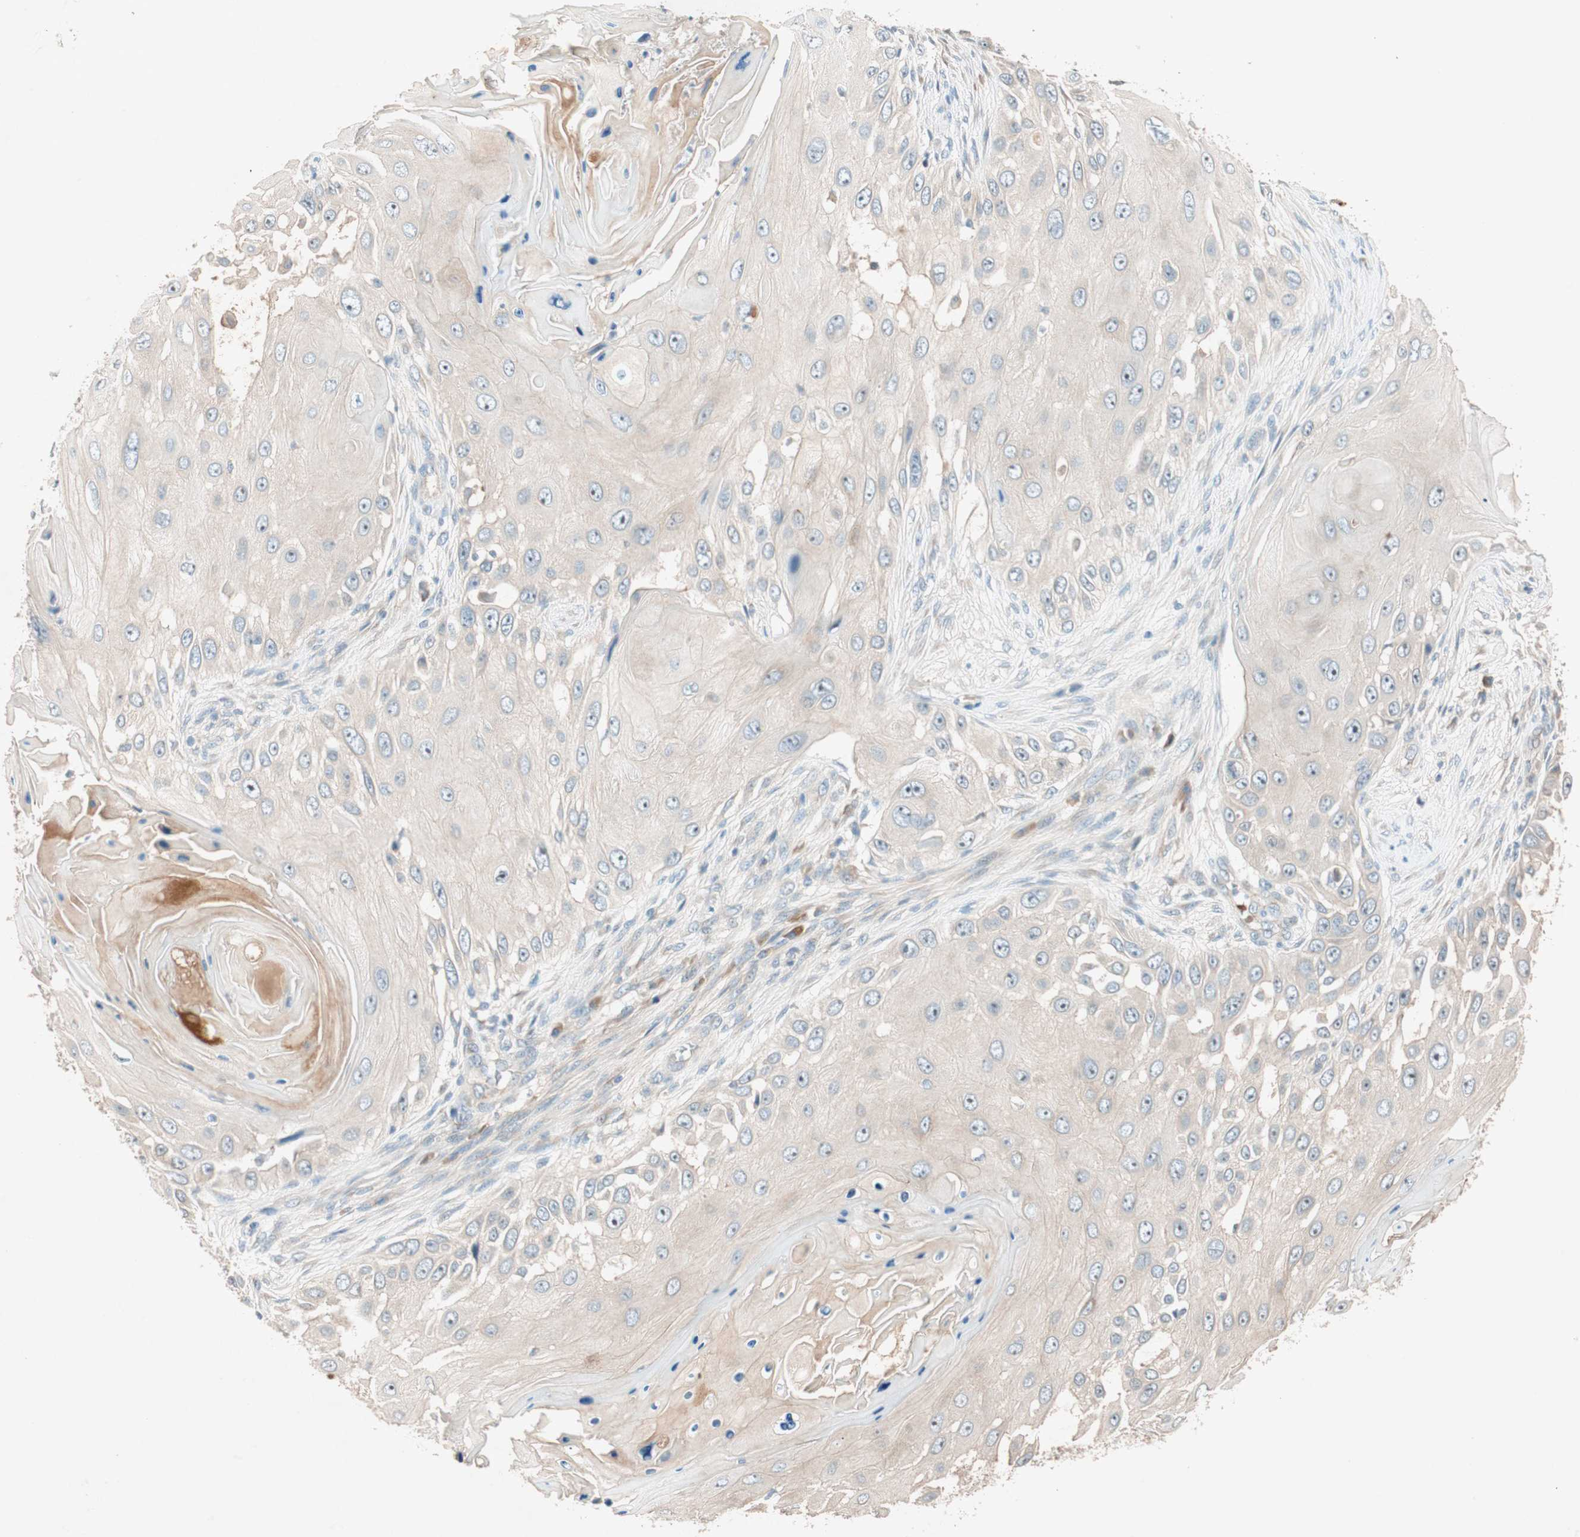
{"staining": {"intensity": "negative", "quantity": "none", "location": "none"}, "tissue": "skin cancer", "cell_type": "Tumor cells", "image_type": "cancer", "snomed": [{"axis": "morphology", "description": "Squamous cell carcinoma, NOS"}, {"axis": "topography", "description": "Skin"}], "caption": "Immunohistochemistry (IHC) histopathology image of human squamous cell carcinoma (skin) stained for a protein (brown), which exhibits no positivity in tumor cells.", "gene": "EPHA6", "patient": {"sex": "female", "age": 44}}